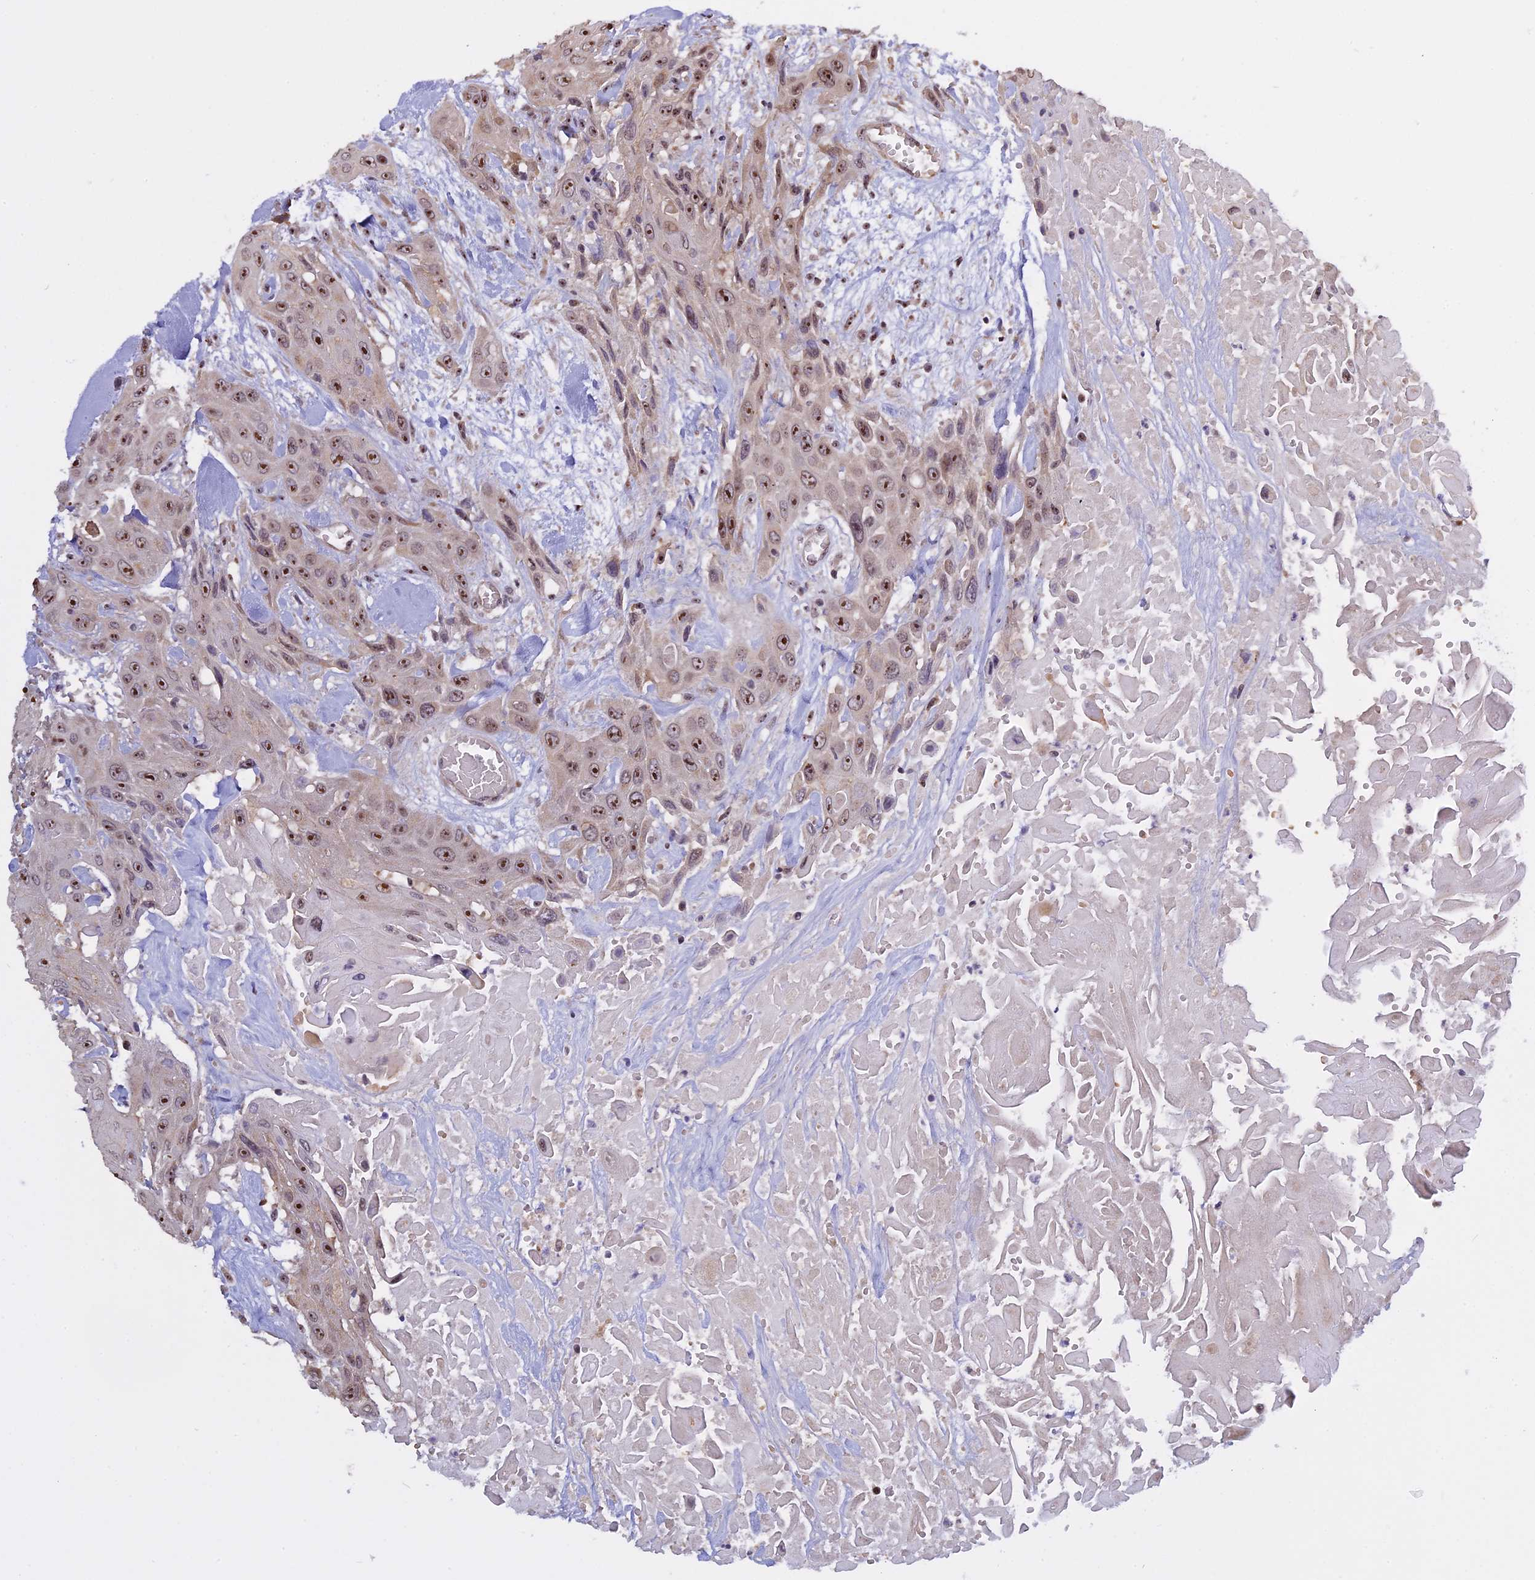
{"staining": {"intensity": "moderate", "quantity": ">75%", "location": "nuclear"}, "tissue": "head and neck cancer", "cell_type": "Tumor cells", "image_type": "cancer", "snomed": [{"axis": "morphology", "description": "Squamous cell carcinoma, NOS"}, {"axis": "topography", "description": "Head-Neck"}], "caption": "This is an image of IHC staining of head and neck squamous cell carcinoma, which shows moderate expression in the nuclear of tumor cells.", "gene": "MGA", "patient": {"sex": "male", "age": 81}}